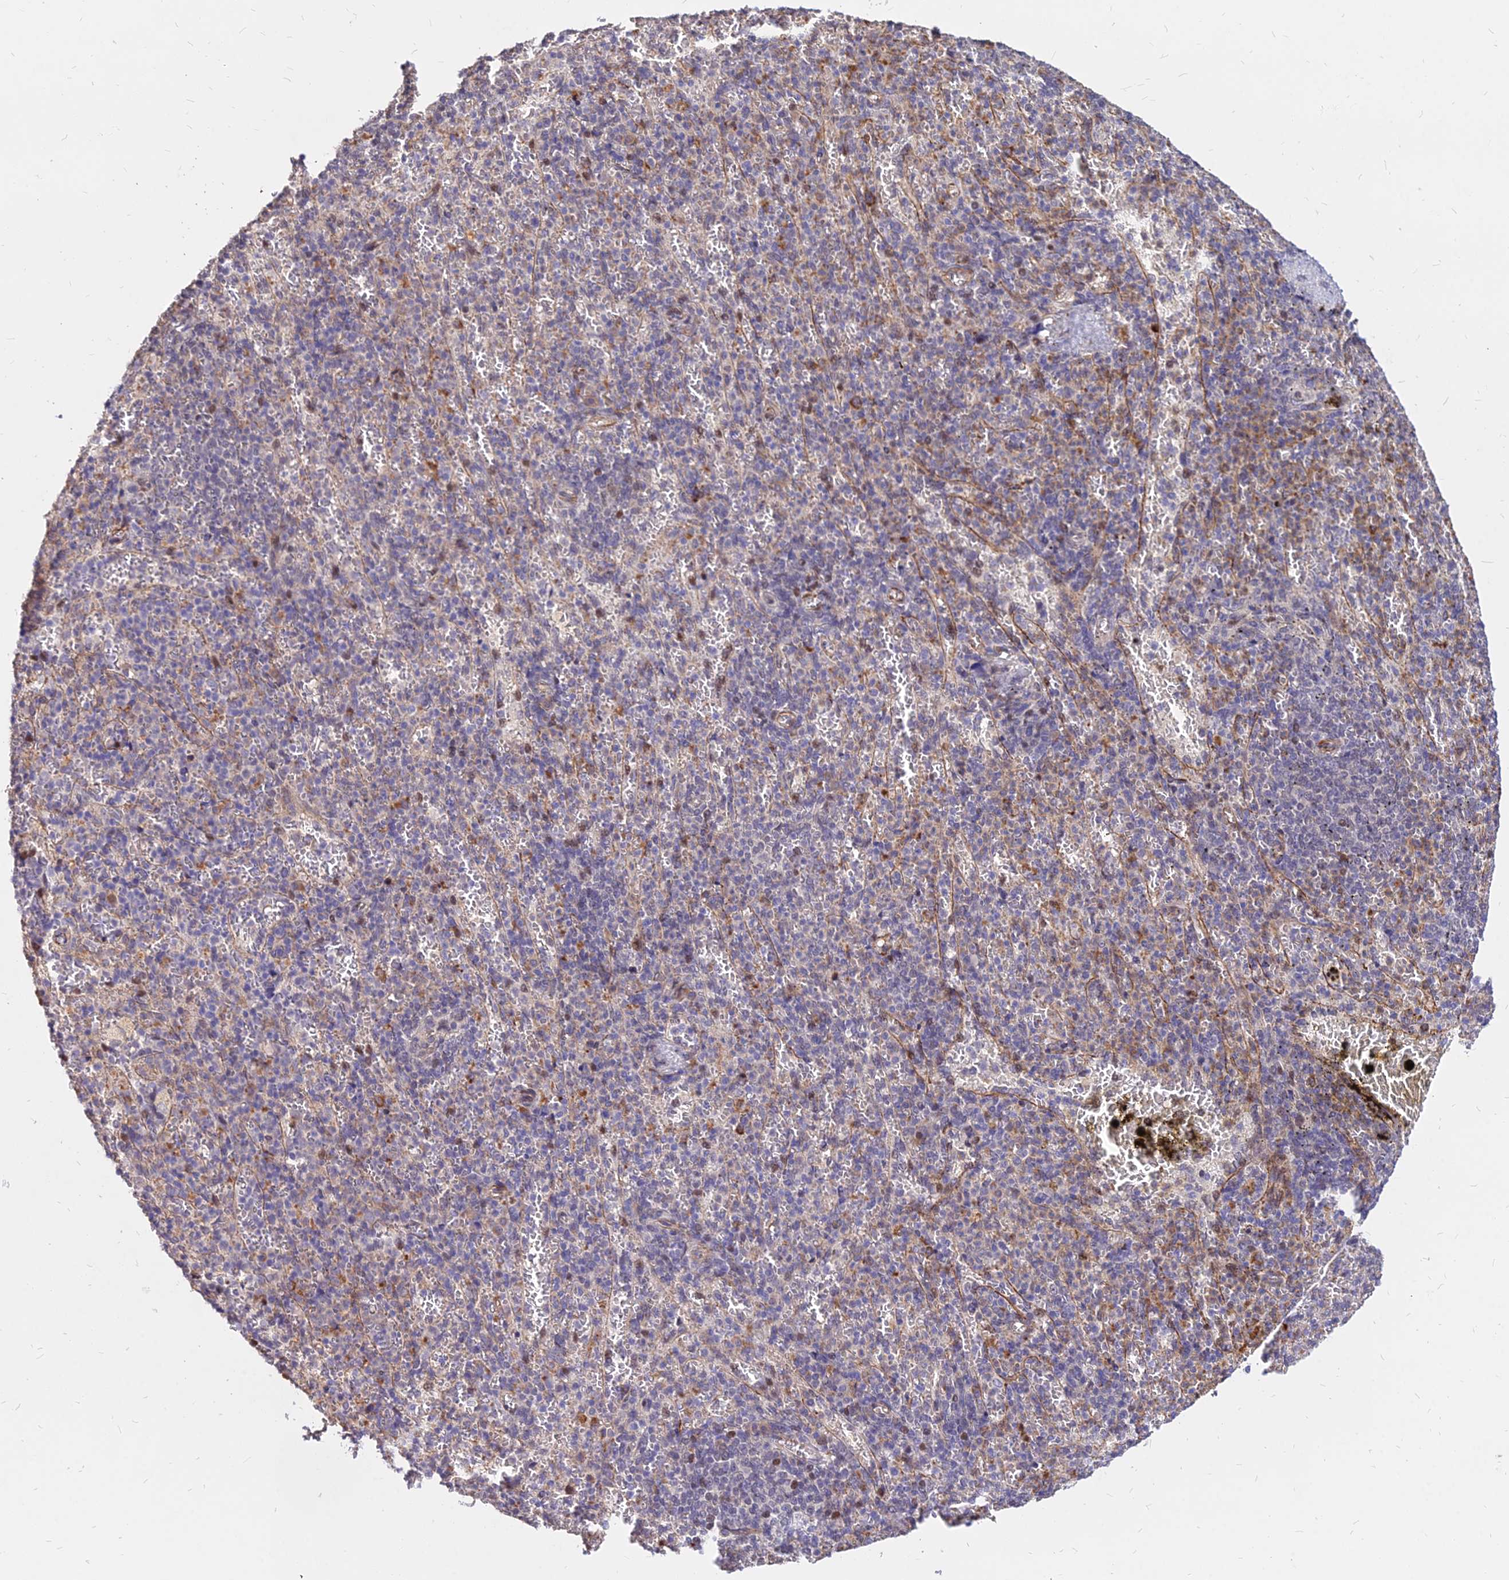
{"staining": {"intensity": "negative", "quantity": "none", "location": "none"}, "tissue": "spleen", "cell_type": "Cells in red pulp", "image_type": "normal", "snomed": [{"axis": "morphology", "description": "Normal tissue, NOS"}, {"axis": "topography", "description": "Spleen"}], "caption": "Histopathology image shows no significant protein staining in cells in red pulp of normal spleen. (DAB immunohistochemistry with hematoxylin counter stain).", "gene": "C11orf68", "patient": {"sex": "female", "age": 74}}